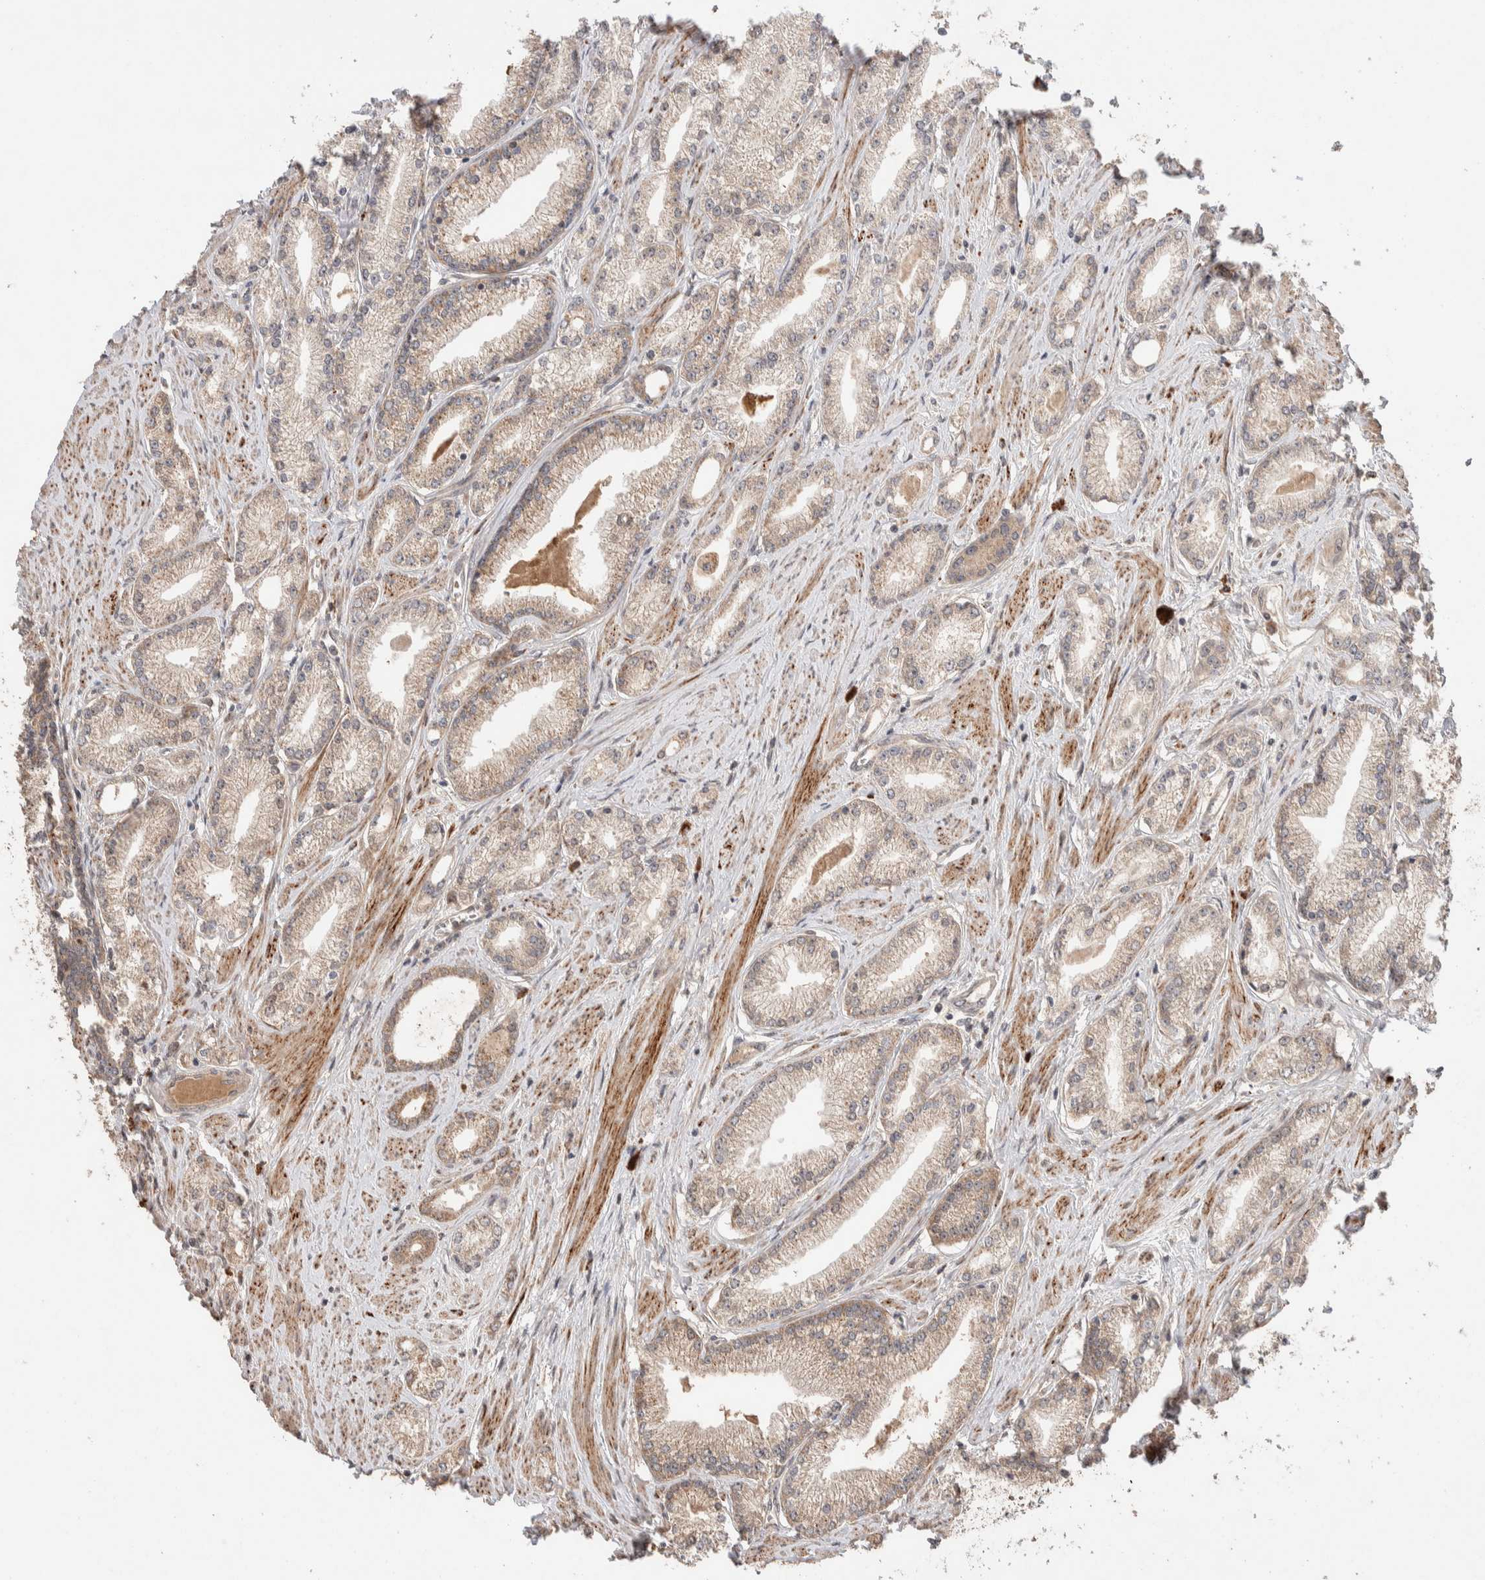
{"staining": {"intensity": "weak", "quantity": ">75%", "location": "cytoplasmic/membranous"}, "tissue": "prostate cancer", "cell_type": "Tumor cells", "image_type": "cancer", "snomed": [{"axis": "morphology", "description": "Adenocarcinoma, Low grade"}, {"axis": "topography", "description": "Prostate"}], "caption": "Approximately >75% of tumor cells in human prostate cancer exhibit weak cytoplasmic/membranous protein staining as visualized by brown immunohistochemical staining.", "gene": "CASK", "patient": {"sex": "male", "age": 62}}